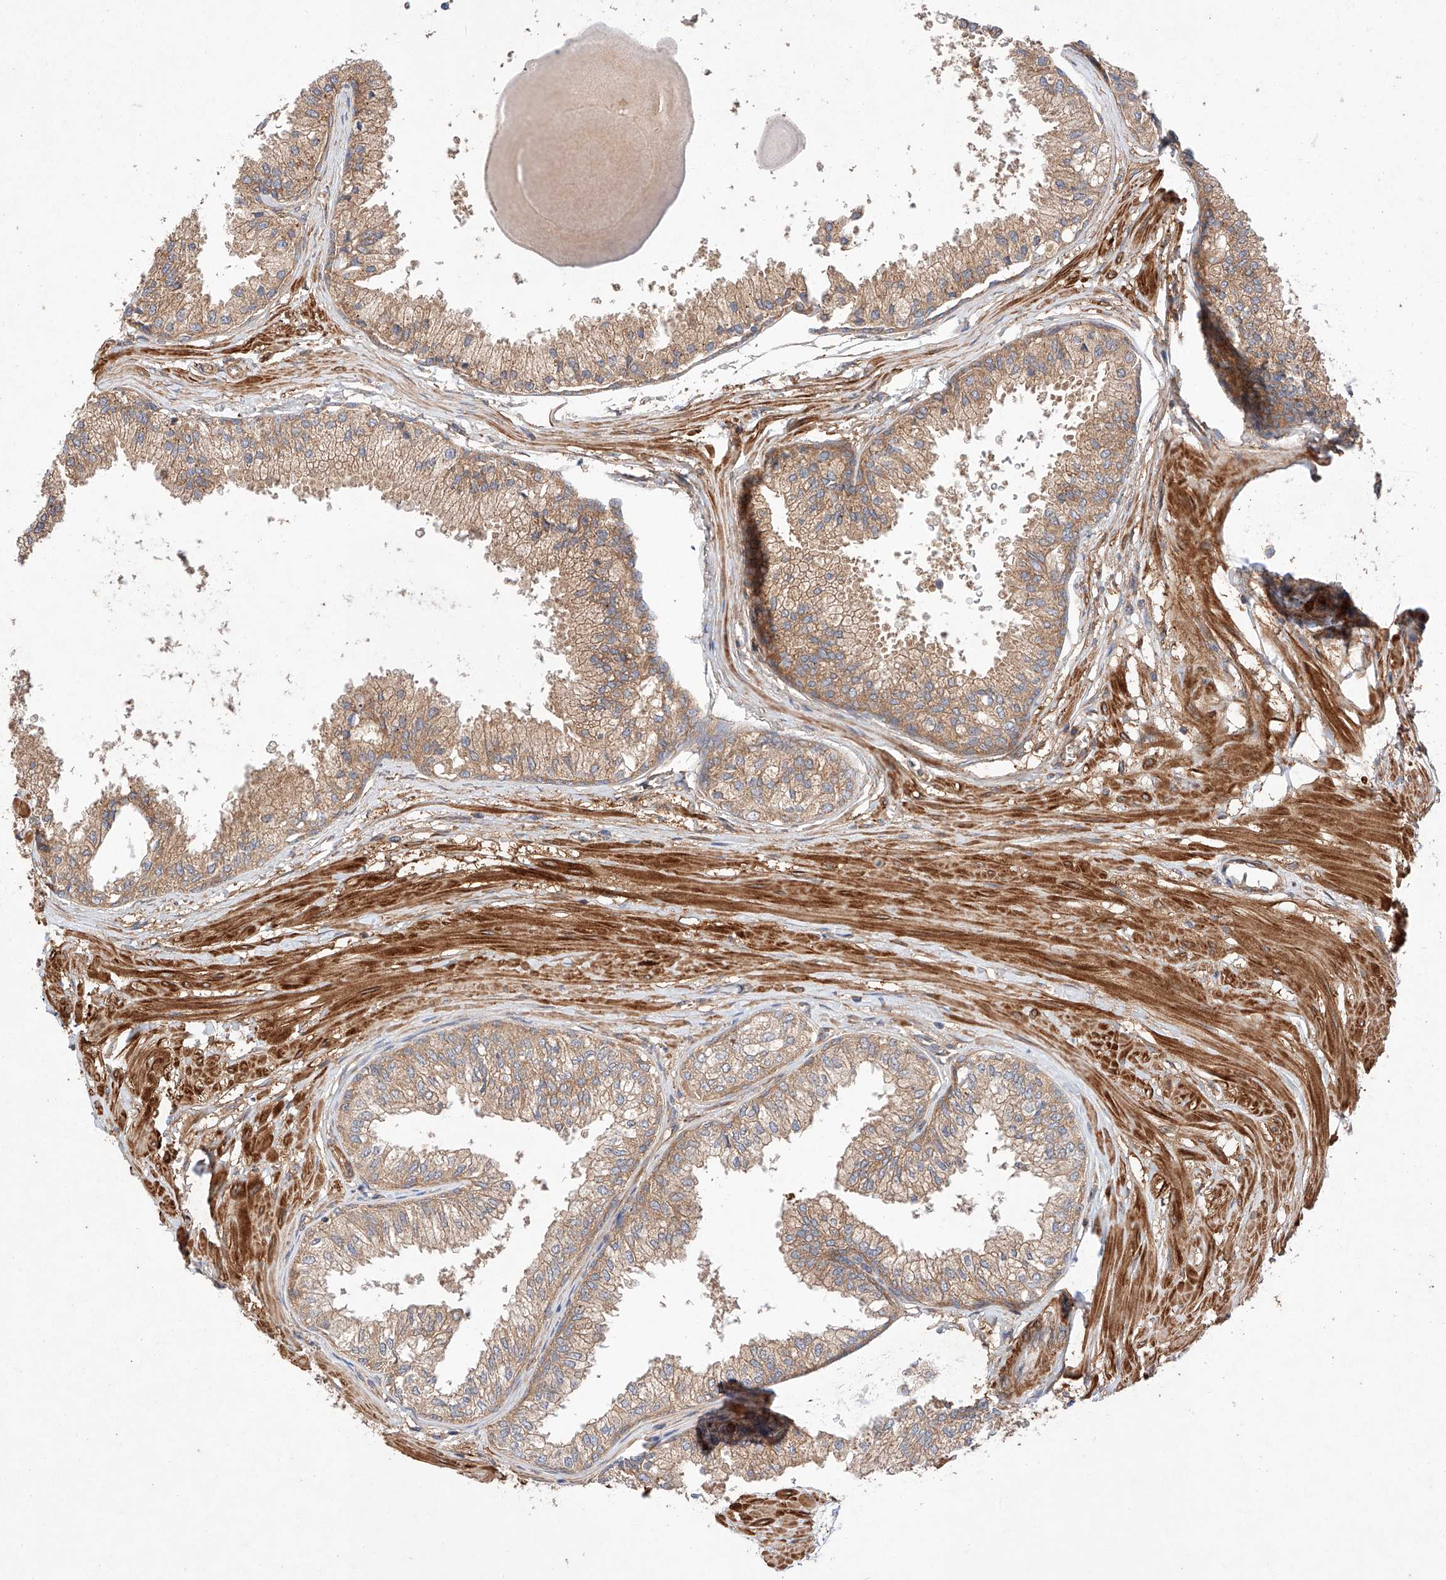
{"staining": {"intensity": "moderate", "quantity": ">75%", "location": "cytoplasmic/membranous"}, "tissue": "prostate", "cell_type": "Glandular cells", "image_type": "normal", "snomed": [{"axis": "morphology", "description": "Normal tissue, NOS"}, {"axis": "topography", "description": "Prostate"}], "caption": "Glandular cells demonstrate moderate cytoplasmic/membranous staining in about >75% of cells in benign prostate.", "gene": "RAB23", "patient": {"sex": "male", "age": 48}}